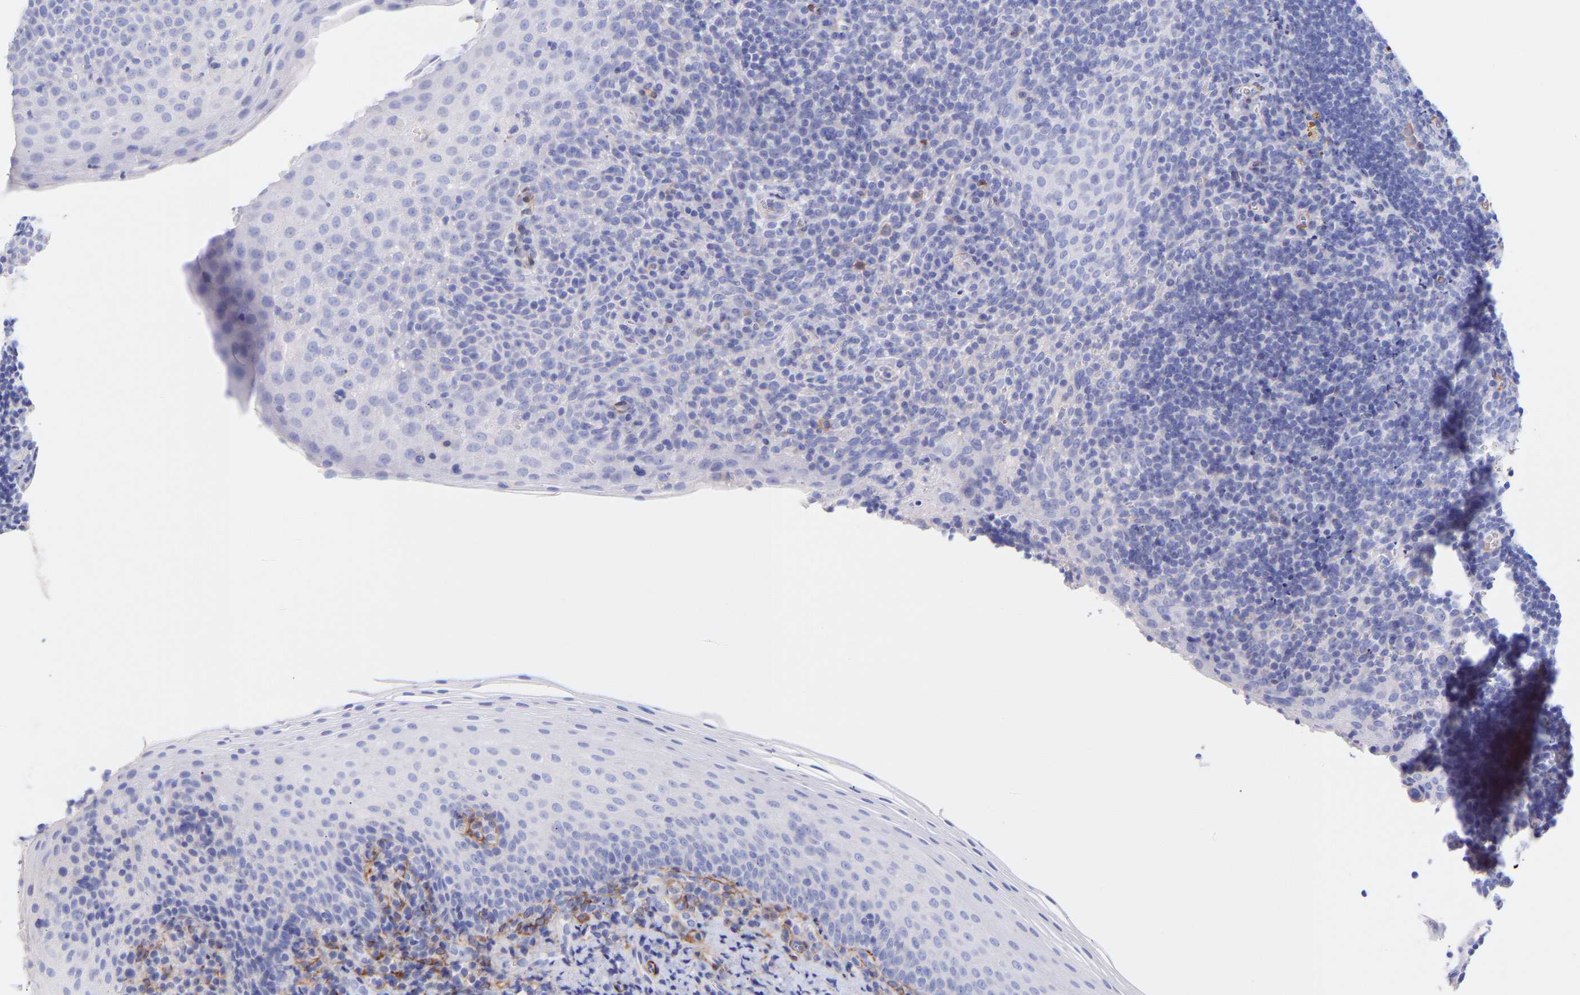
{"staining": {"intensity": "negative", "quantity": "none", "location": "none"}, "tissue": "tonsil", "cell_type": "Germinal center cells", "image_type": "normal", "snomed": [{"axis": "morphology", "description": "Normal tissue, NOS"}, {"axis": "morphology", "description": "Inflammation, NOS"}, {"axis": "topography", "description": "Tonsil"}], "caption": "Germinal center cells are negative for protein expression in benign human tonsil. (DAB (3,3'-diaminobenzidine) IHC with hematoxylin counter stain).", "gene": "AMPH", "patient": {"sex": "female", "age": 31}}